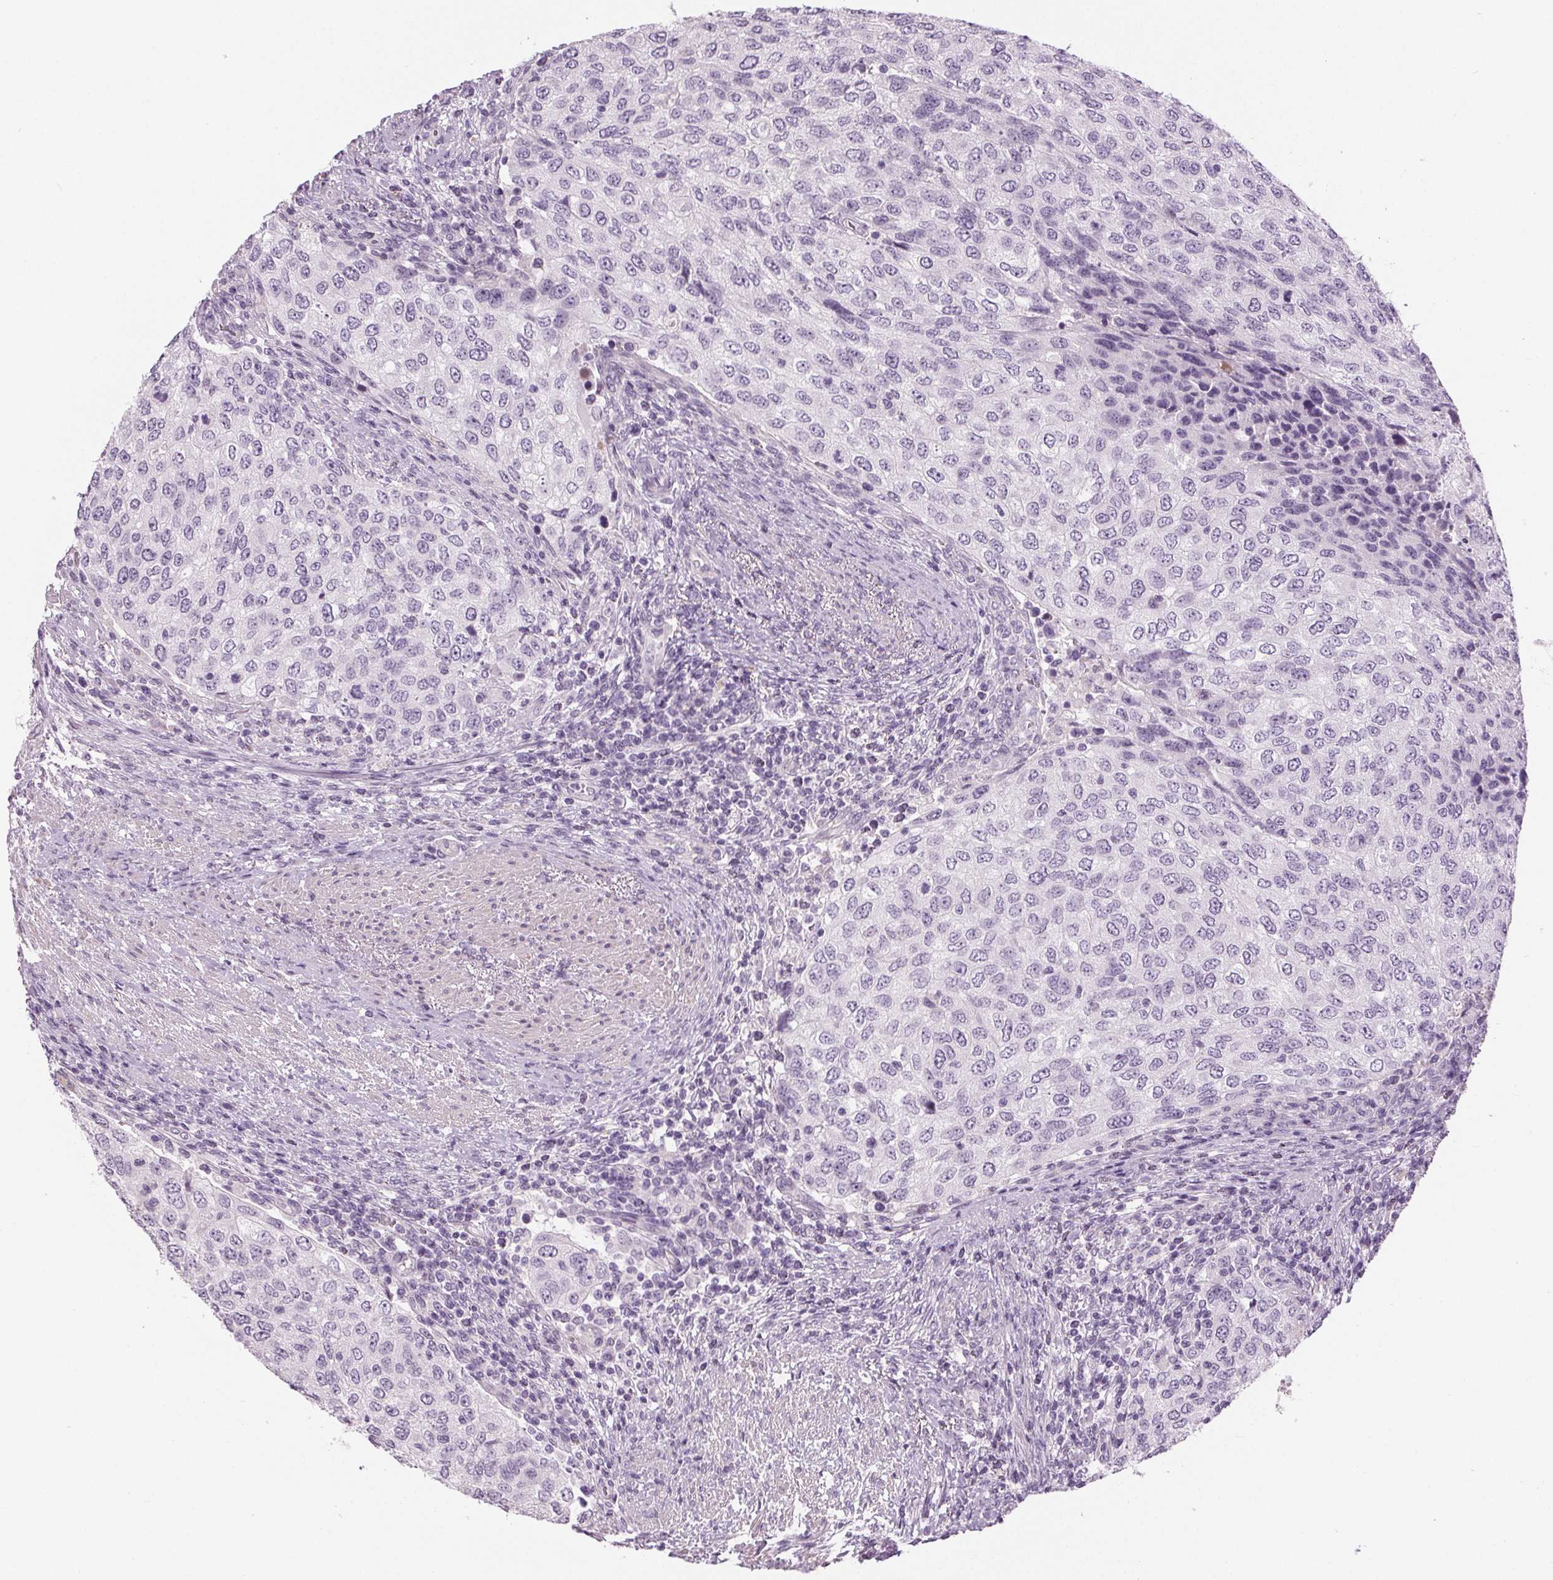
{"staining": {"intensity": "negative", "quantity": "none", "location": "none"}, "tissue": "urothelial cancer", "cell_type": "Tumor cells", "image_type": "cancer", "snomed": [{"axis": "morphology", "description": "Urothelial carcinoma, High grade"}, {"axis": "topography", "description": "Urinary bladder"}], "caption": "Human urothelial cancer stained for a protein using immunohistochemistry demonstrates no positivity in tumor cells.", "gene": "MISP", "patient": {"sex": "female", "age": 78}}